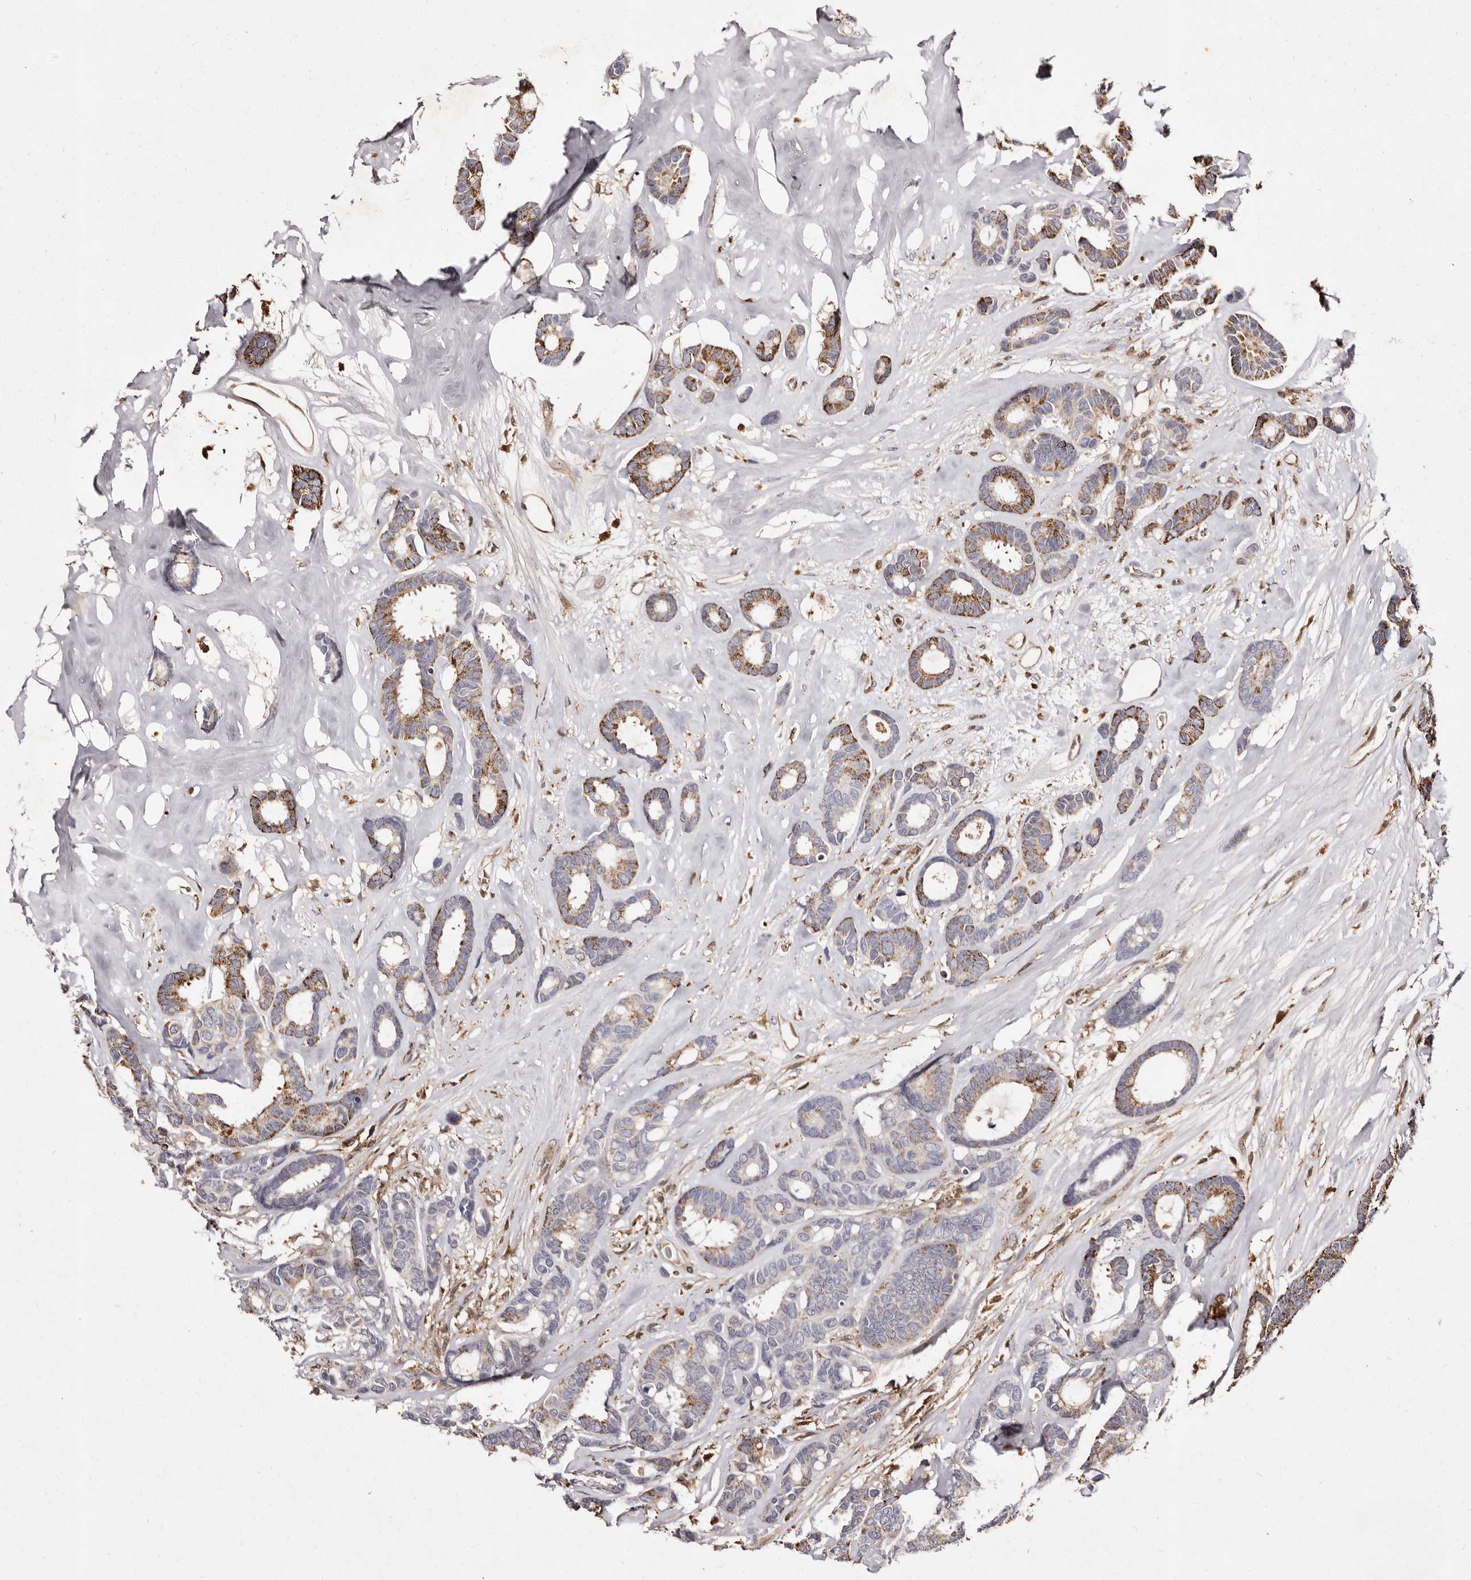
{"staining": {"intensity": "moderate", "quantity": ">75%", "location": "cytoplasmic/membranous"}, "tissue": "breast cancer", "cell_type": "Tumor cells", "image_type": "cancer", "snomed": [{"axis": "morphology", "description": "Duct carcinoma"}, {"axis": "topography", "description": "Breast"}], "caption": "High-power microscopy captured an immunohistochemistry (IHC) micrograph of breast cancer, revealing moderate cytoplasmic/membranous expression in approximately >75% of tumor cells. Nuclei are stained in blue.", "gene": "GIMAP4", "patient": {"sex": "female", "age": 87}}